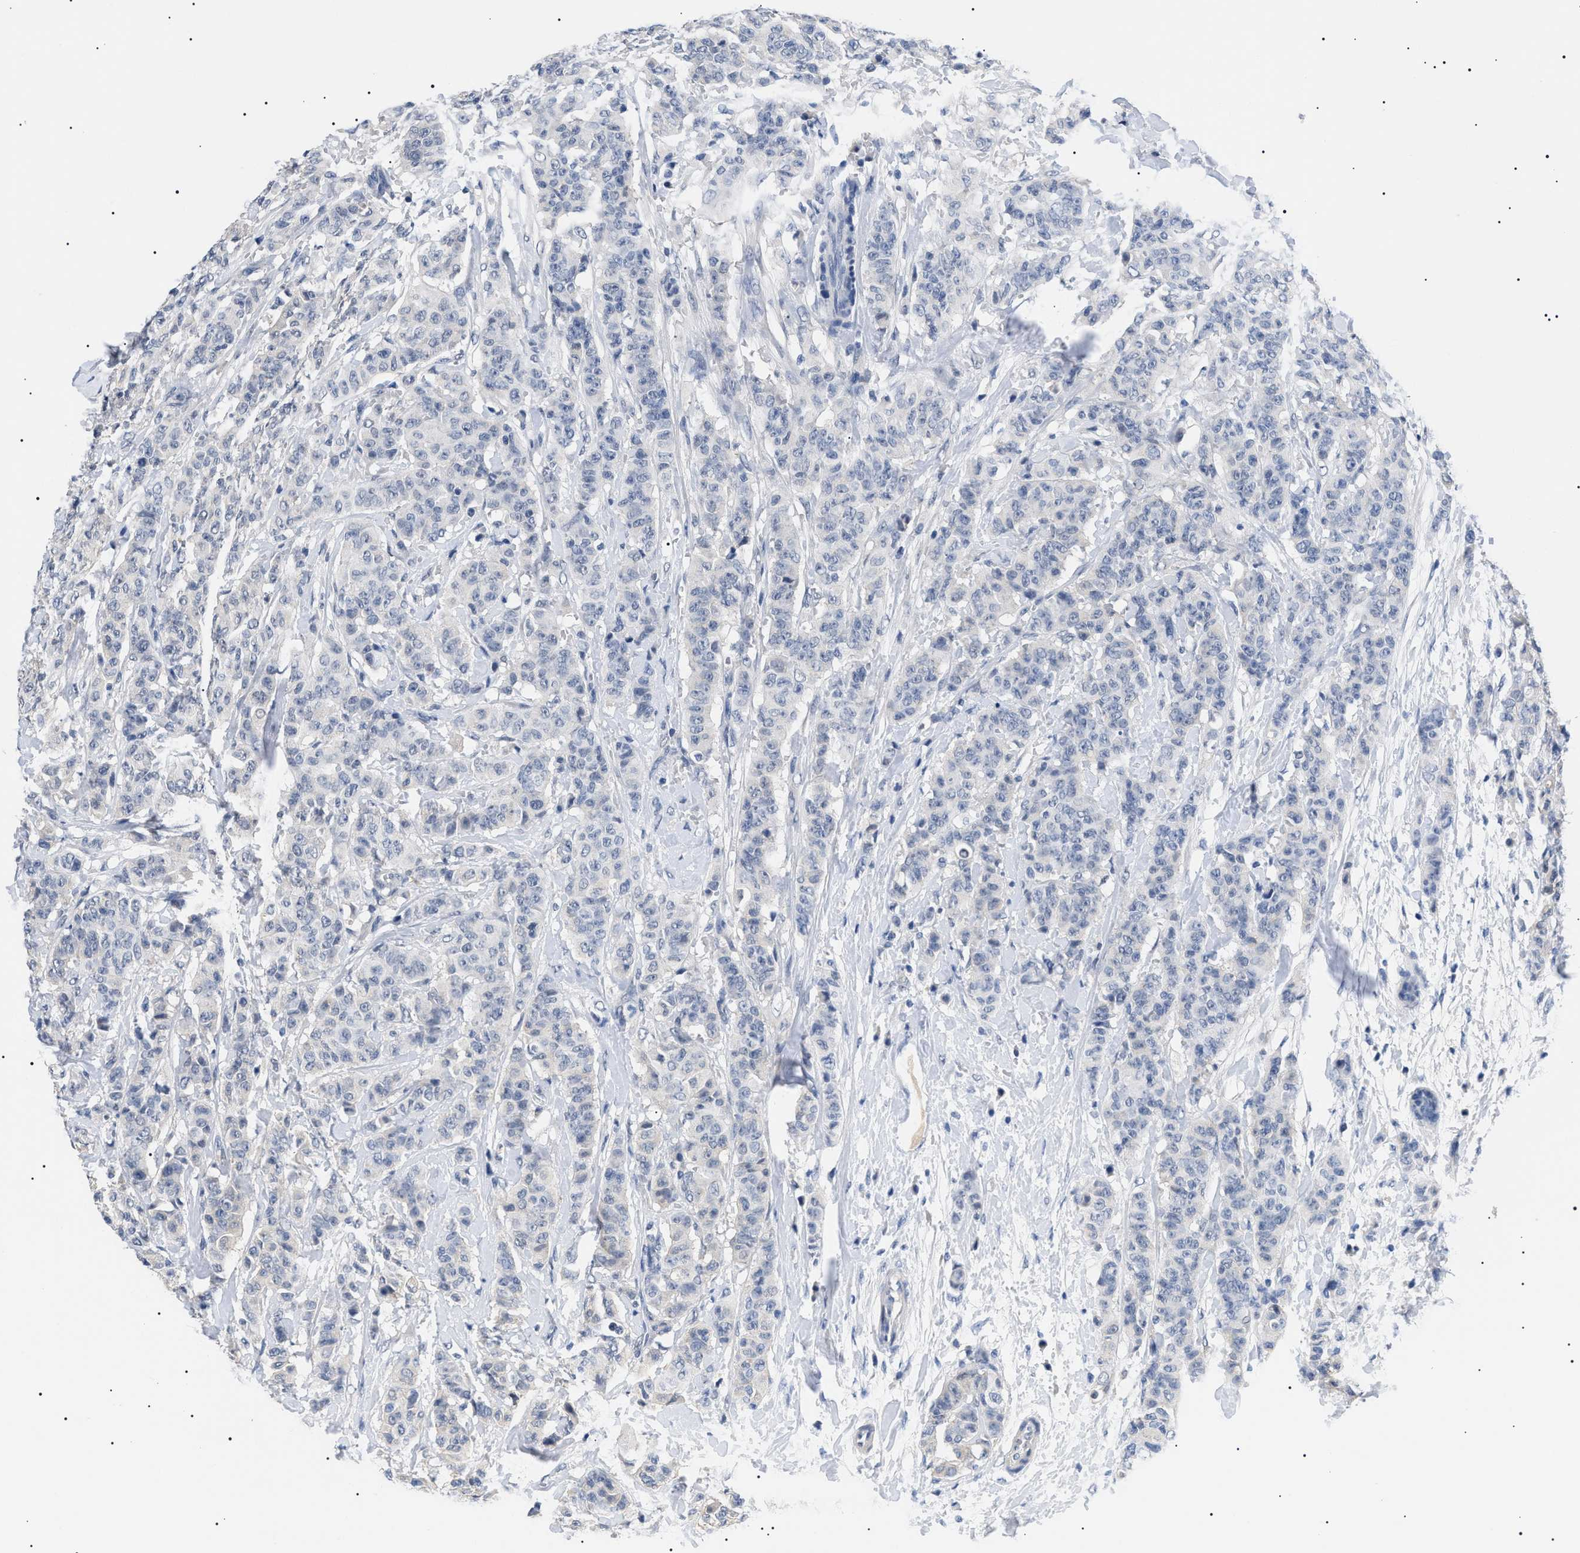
{"staining": {"intensity": "negative", "quantity": "none", "location": "none"}, "tissue": "breast cancer", "cell_type": "Tumor cells", "image_type": "cancer", "snomed": [{"axis": "morphology", "description": "Normal tissue, NOS"}, {"axis": "morphology", "description": "Duct carcinoma"}, {"axis": "topography", "description": "Breast"}], "caption": "Human breast intraductal carcinoma stained for a protein using IHC shows no positivity in tumor cells.", "gene": "PRRT2", "patient": {"sex": "female", "age": 40}}